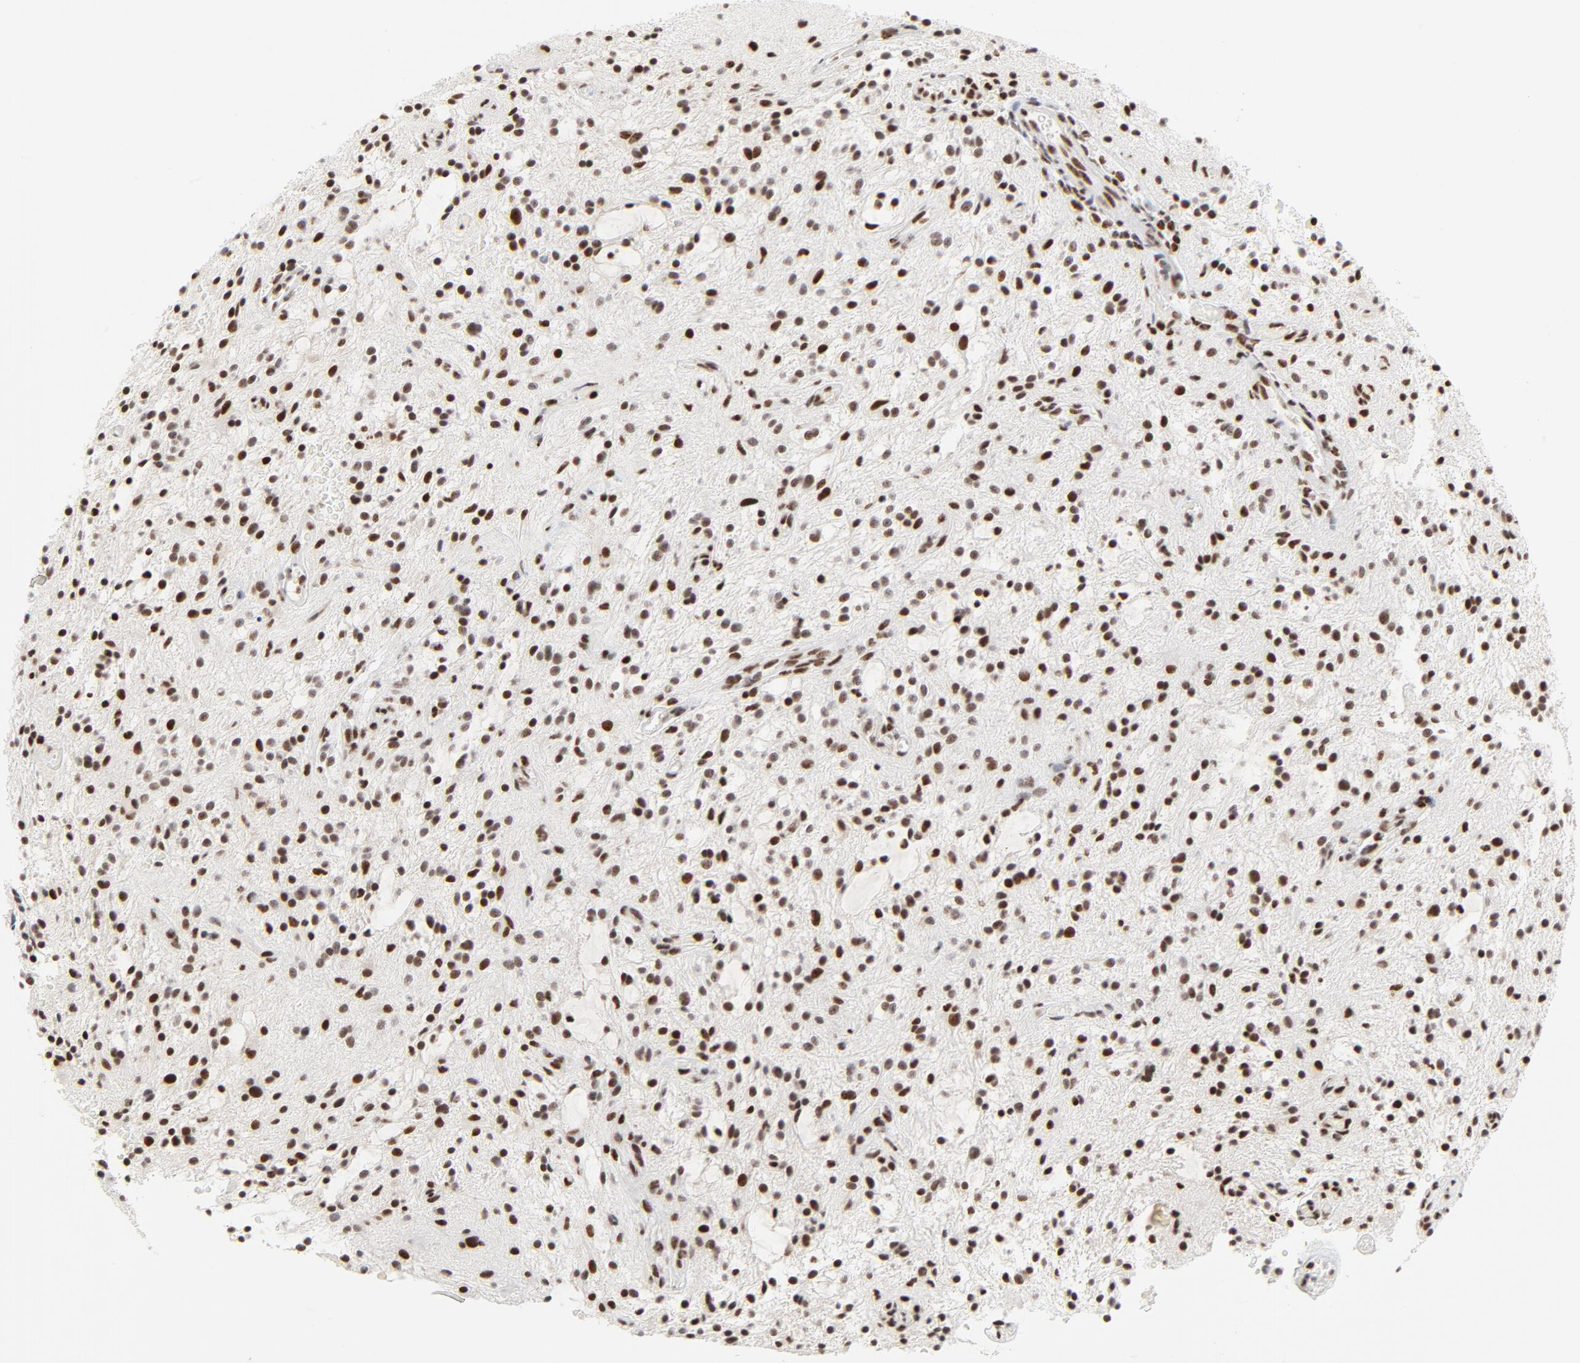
{"staining": {"intensity": "moderate", "quantity": ">75%", "location": "nuclear"}, "tissue": "glioma", "cell_type": "Tumor cells", "image_type": "cancer", "snomed": [{"axis": "morphology", "description": "Glioma, malignant, NOS"}, {"axis": "topography", "description": "Cerebellum"}], "caption": "Malignant glioma stained with DAB (3,3'-diaminobenzidine) IHC exhibits medium levels of moderate nuclear positivity in about >75% of tumor cells. The staining is performed using DAB (3,3'-diaminobenzidine) brown chromogen to label protein expression. The nuclei are counter-stained blue using hematoxylin.", "gene": "GTF2H1", "patient": {"sex": "female", "age": 10}}